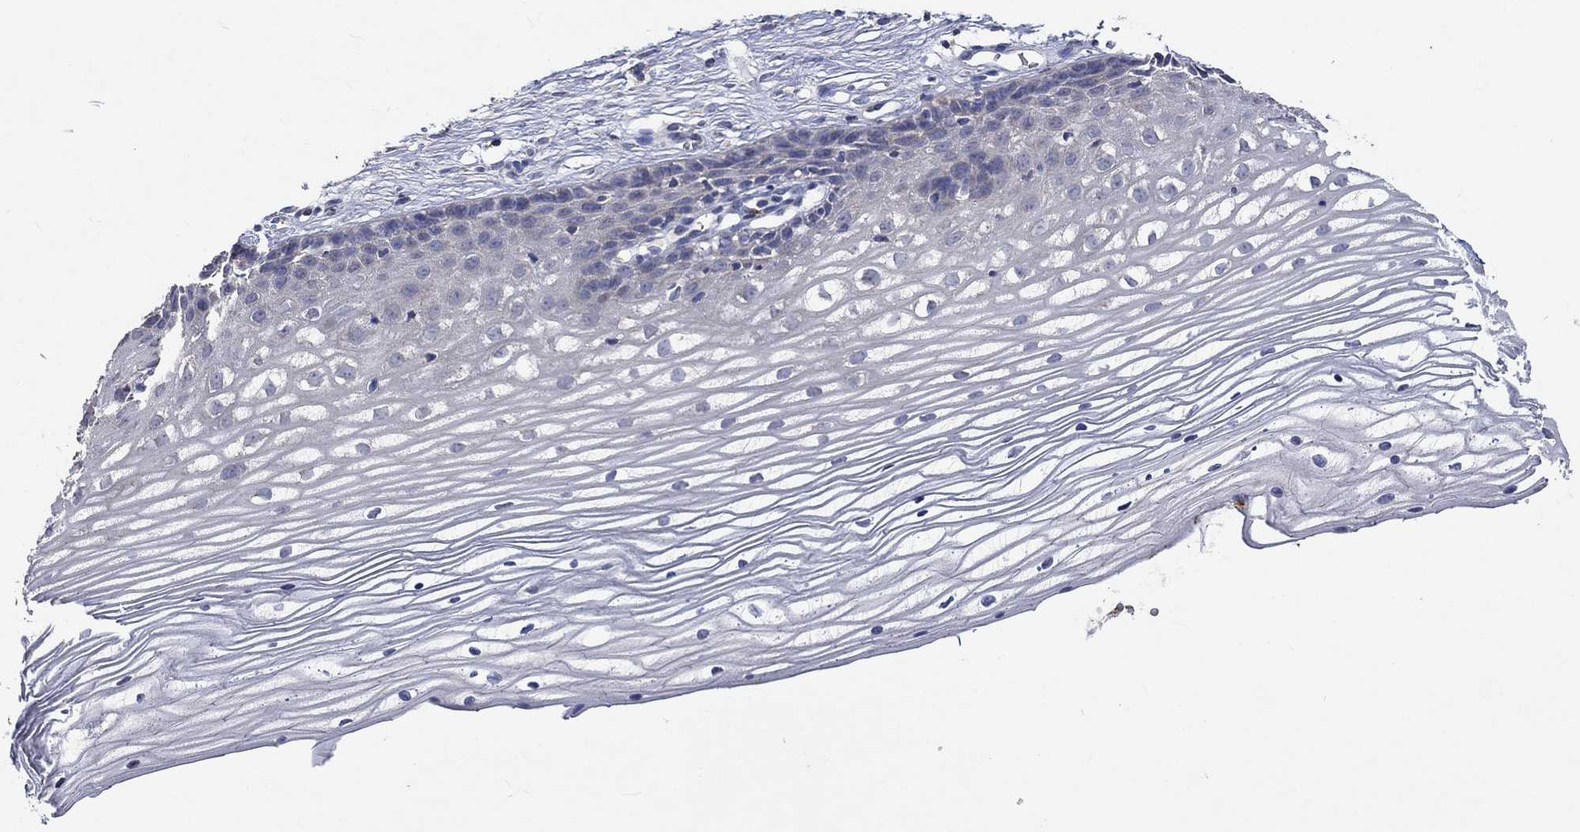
{"staining": {"intensity": "negative", "quantity": "none", "location": "none"}, "tissue": "cervix", "cell_type": "Glandular cells", "image_type": "normal", "snomed": [{"axis": "morphology", "description": "Normal tissue, NOS"}, {"axis": "topography", "description": "Cervix"}], "caption": "Glandular cells show no significant protein expression in normal cervix. (DAB (3,3'-diaminobenzidine) immunohistochemistry, high magnification).", "gene": "UGT8", "patient": {"sex": "female", "age": 40}}